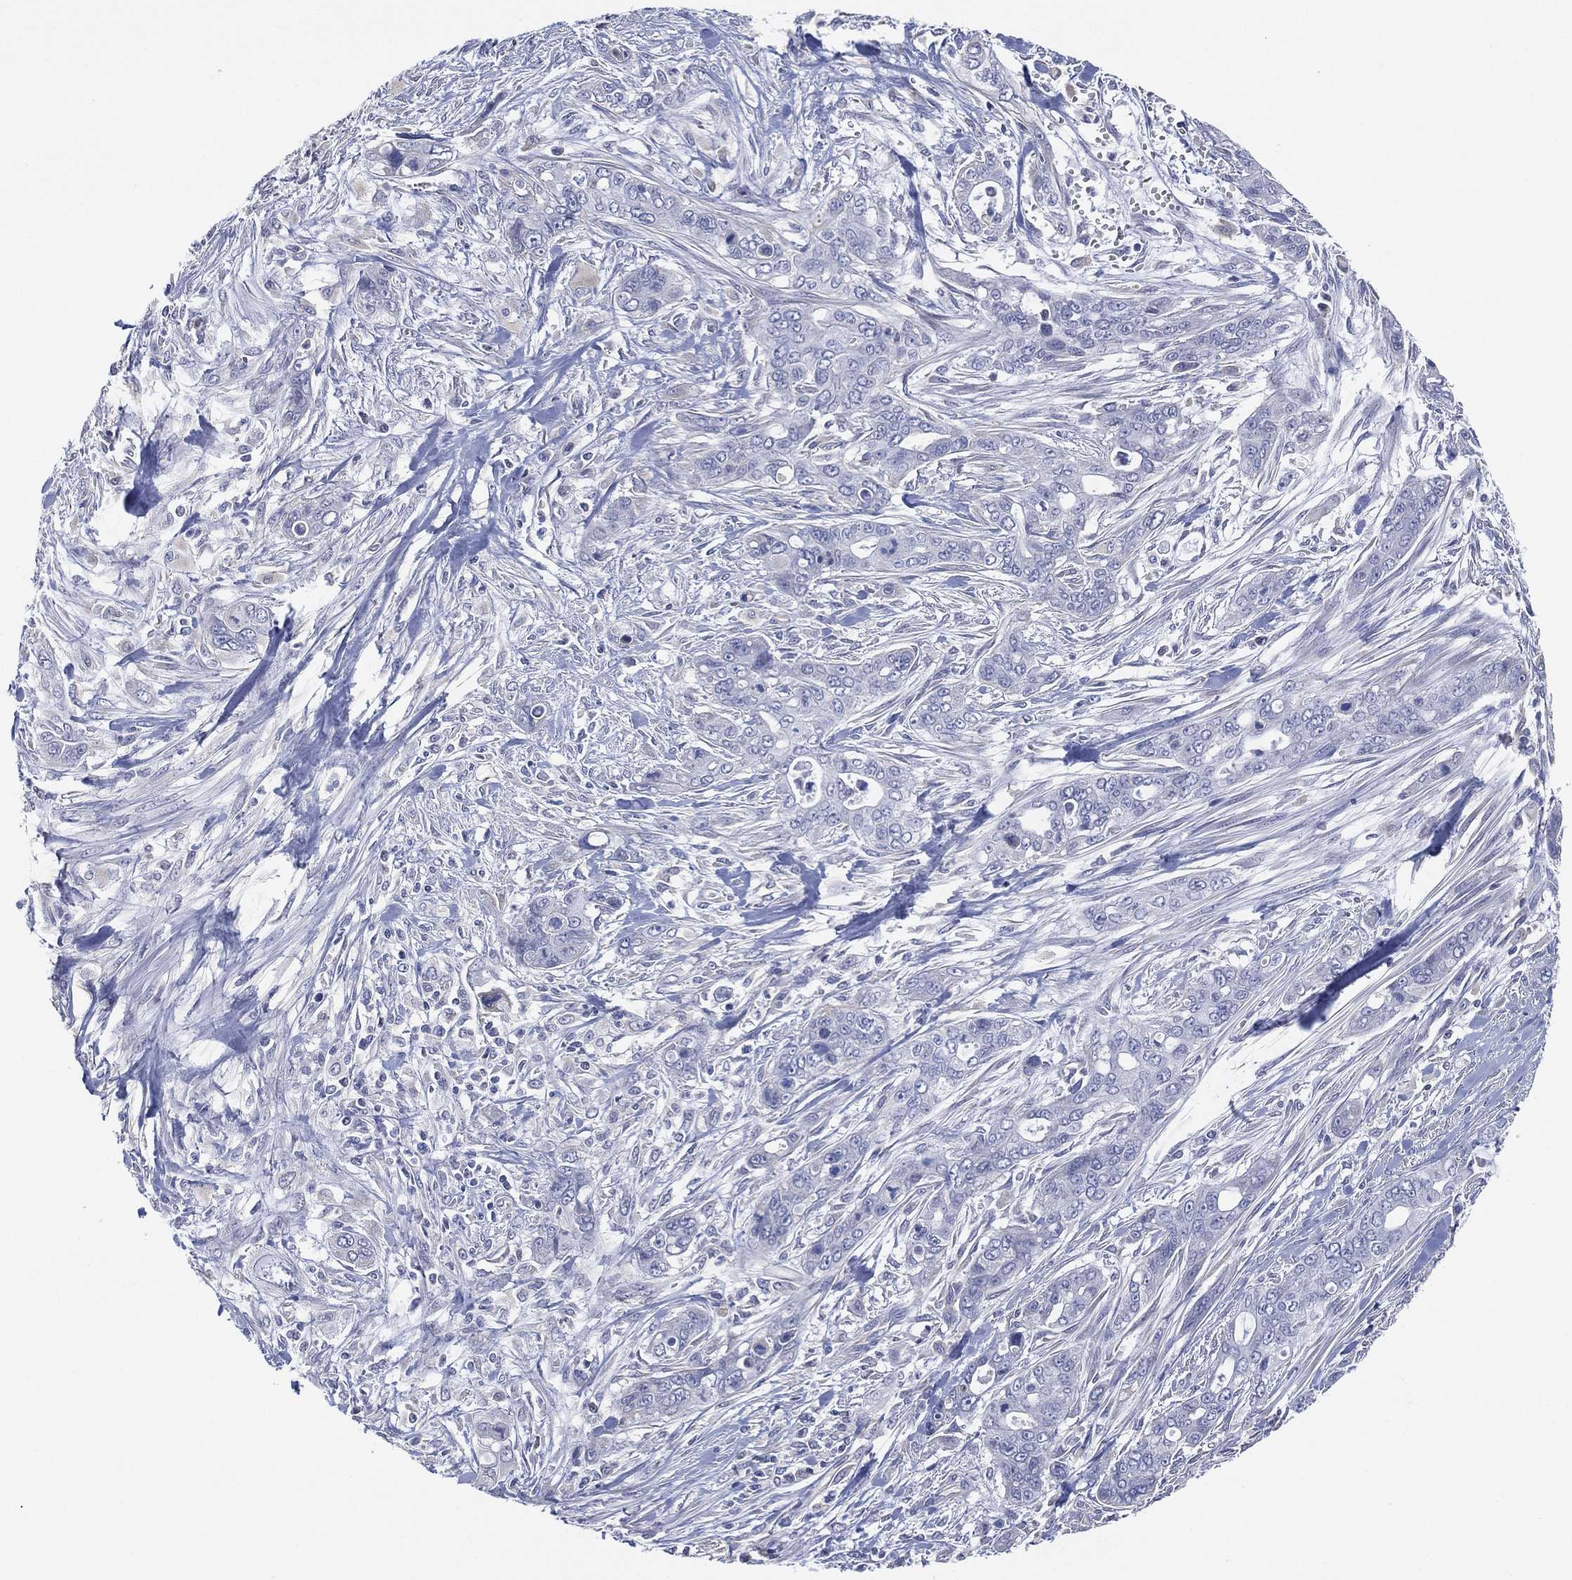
{"staining": {"intensity": "negative", "quantity": "none", "location": "none"}, "tissue": "pancreatic cancer", "cell_type": "Tumor cells", "image_type": "cancer", "snomed": [{"axis": "morphology", "description": "Adenocarcinoma, NOS"}, {"axis": "topography", "description": "Pancreas"}], "caption": "Immunohistochemistry (IHC) histopathology image of pancreatic cancer stained for a protein (brown), which exhibits no staining in tumor cells.", "gene": "CFTR", "patient": {"sex": "male", "age": 47}}